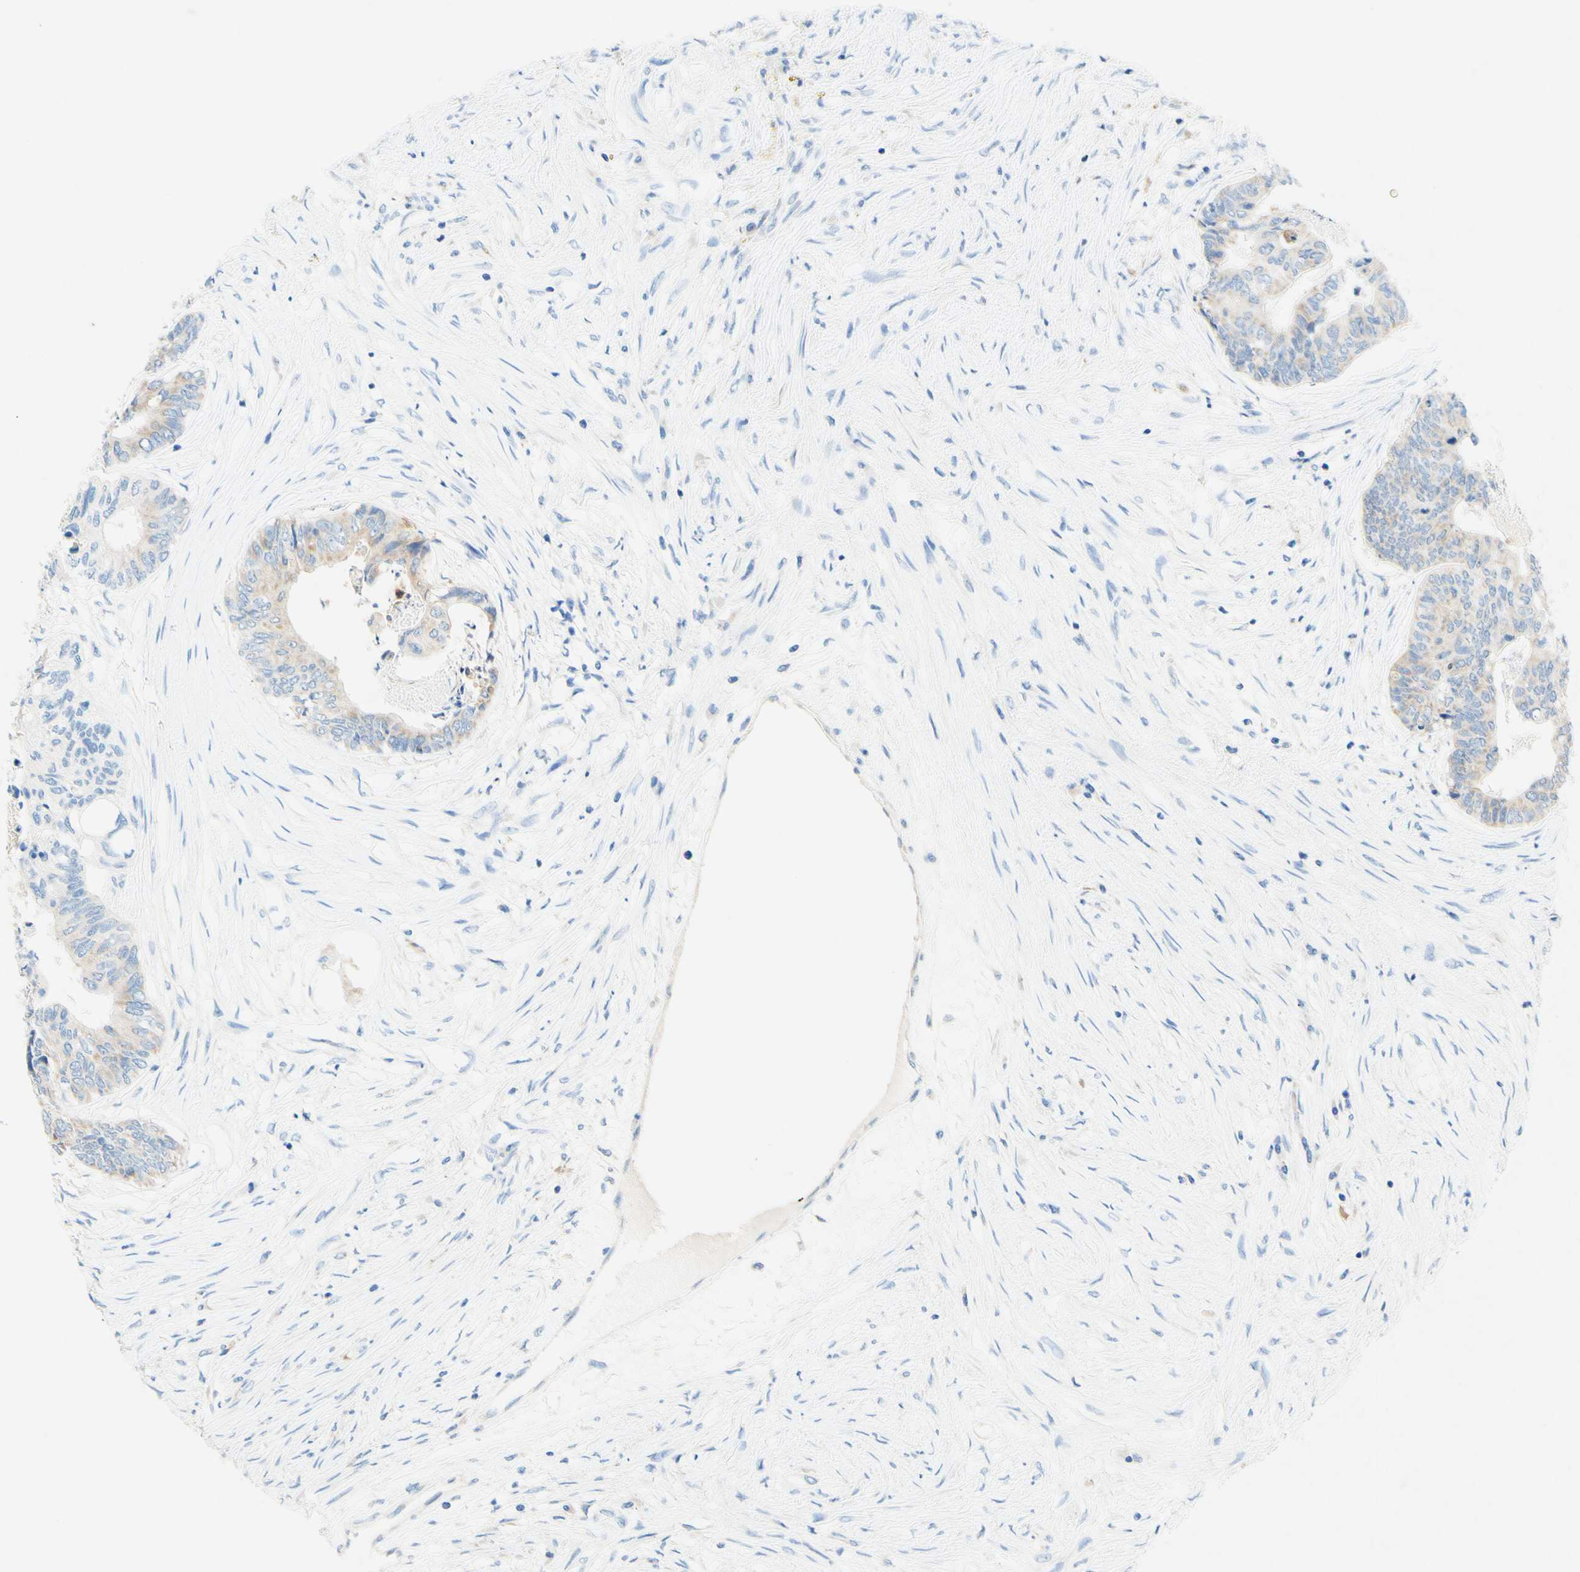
{"staining": {"intensity": "weak", "quantity": "25%-75%", "location": "cytoplasmic/membranous"}, "tissue": "colorectal cancer", "cell_type": "Tumor cells", "image_type": "cancer", "snomed": [{"axis": "morphology", "description": "Adenocarcinoma, NOS"}, {"axis": "topography", "description": "Rectum"}], "caption": "A high-resolution photomicrograph shows IHC staining of colorectal adenocarcinoma, which shows weak cytoplasmic/membranous expression in about 25%-75% of tumor cells.", "gene": "SLC46A1", "patient": {"sex": "male", "age": 63}}